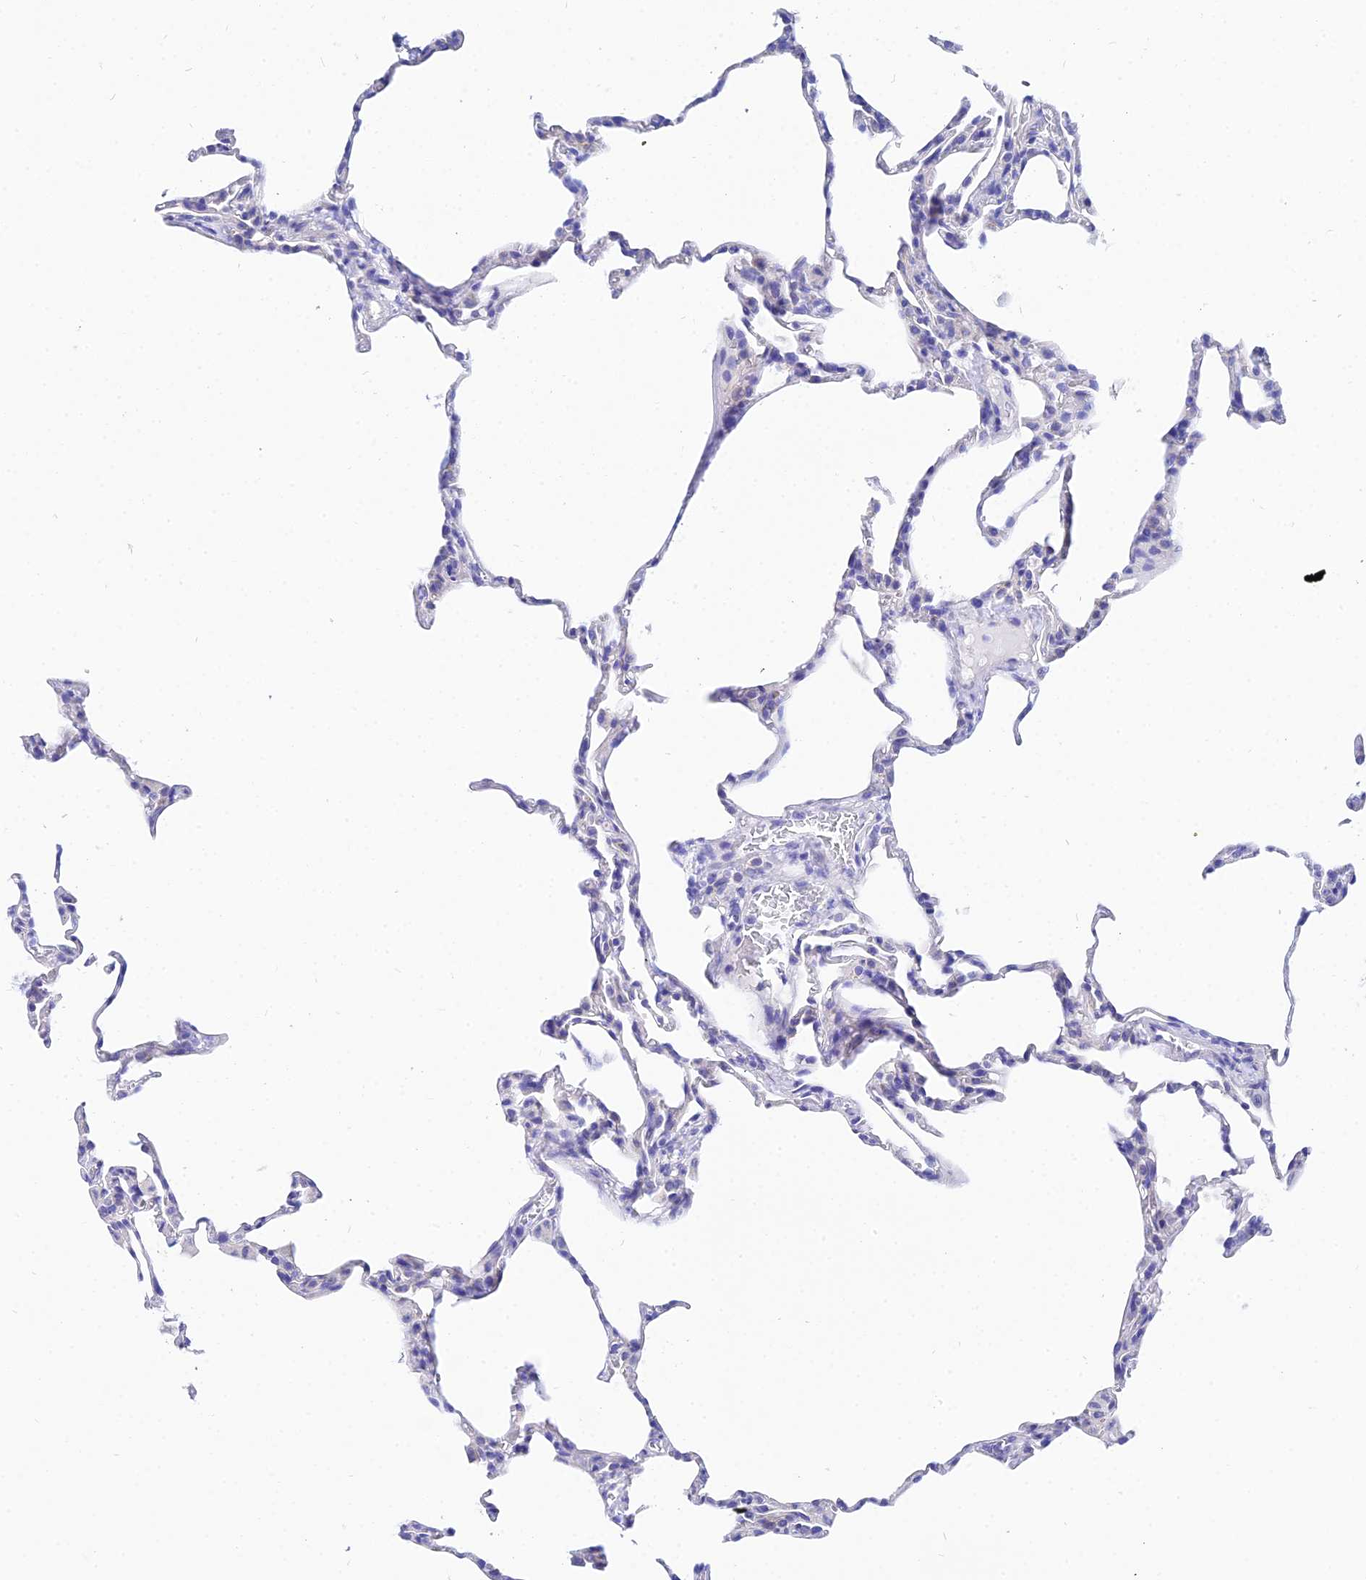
{"staining": {"intensity": "negative", "quantity": "none", "location": "none"}, "tissue": "lung", "cell_type": "Alveolar cells", "image_type": "normal", "snomed": [{"axis": "morphology", "description": "Normal tissue, NOS"}, {"axis": "topography", "description": "Lung"}], "caption": "This is an IHC image of unremarkable lung. There is no positivity in alveolar cells.", "gene": "CEP41", "patient": {"sex": "male", "age": 20}}